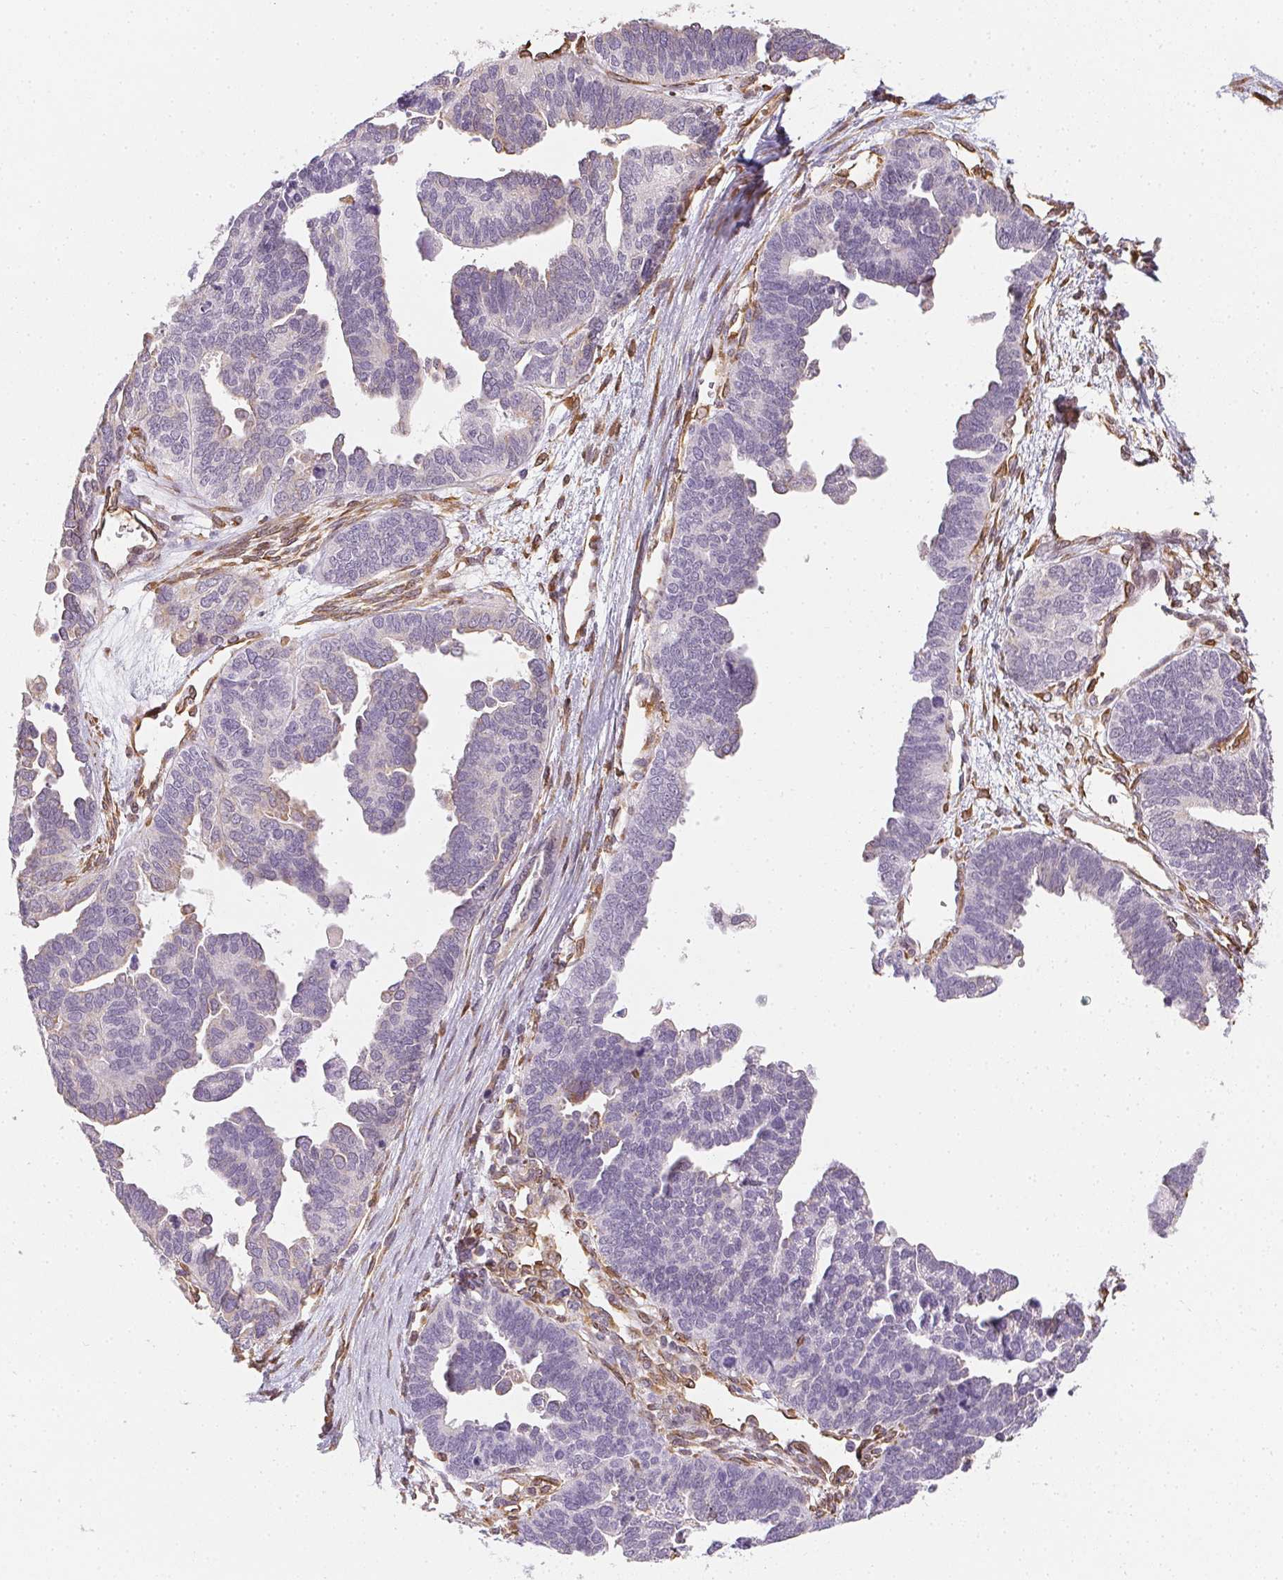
{"staining": {"intensity": "negative", "quantity": "none", "location": "none"}, "tissue": "ovarian cancer", "cell_type": "Tumor cells", "image_type": "cancer", "snomed": [{"axis": "morphology", "description": "Cystadenocarcinoma, serous, NOS"}, {"axis": "topography", "description": "Ovary"}], "caption": "A histopathology image of ovarian cancer stained for a protein exhibits no brown staining in tumor cells.", "gene": "RSBN1", "patient": {"sex": "female", "age": 51}}